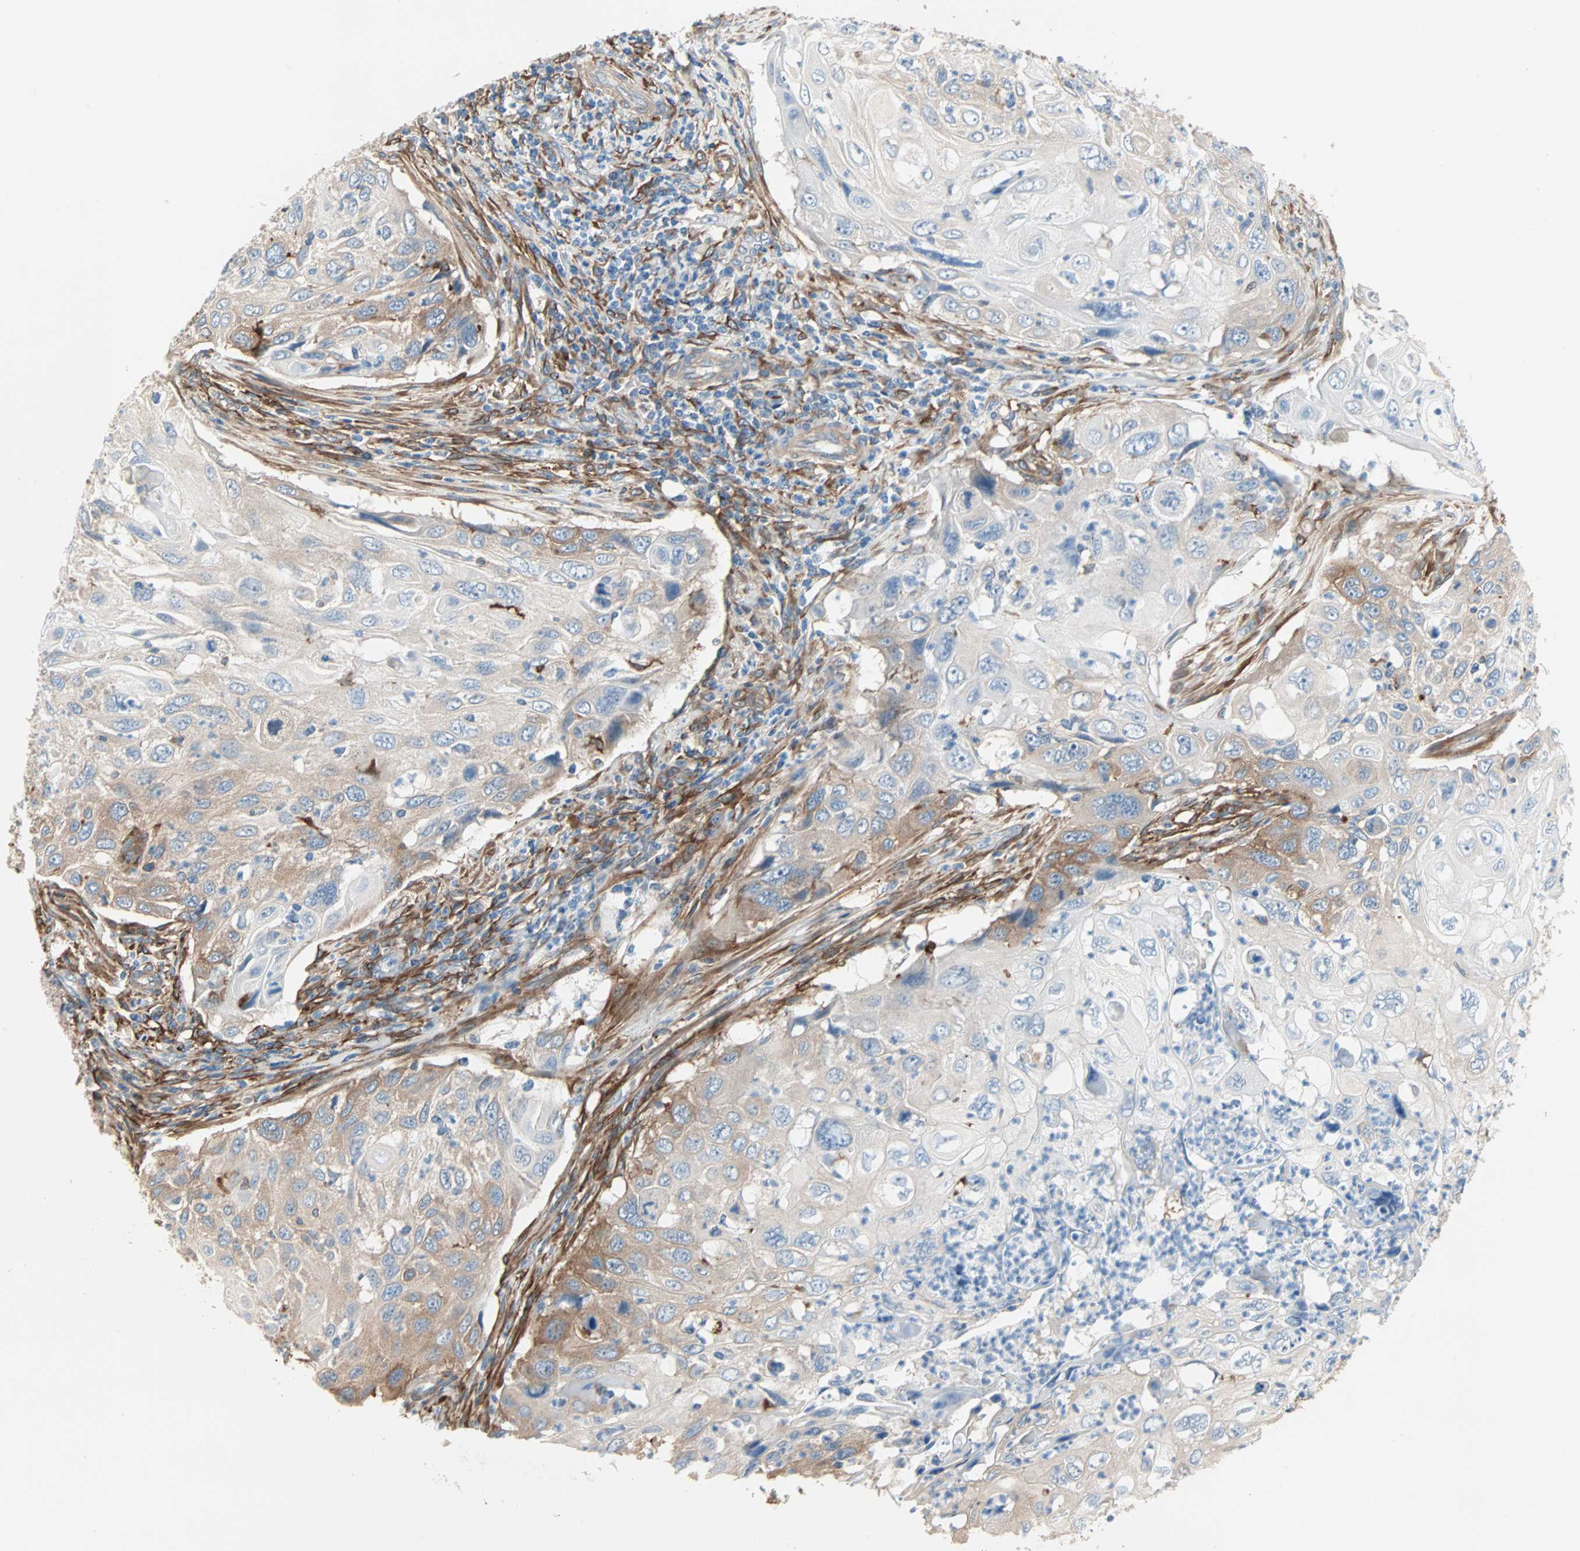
{"staining": {"intensity": "moderate", "quantity": ">75%", "location": "cytoplasmic/membranous"}, "tissue": "cervical cancer", "cell_type": "Tumor cells", "image_type": "cancer", "snomed": [{"axis": "morphology", "description": "Squamous cell carcinoma, NOS"}, {"axis": "topography", "description": "Cervix"}], "caption": "Protein staining of cervical squamous cell carcinoma tissue shows moderate cytoplasmic/membranous expression in about >75% of tumor cells. (DAB IHC, brown staining for protein, blue staining for nuclei).", "gene": "EPB41L2", "patient": {"sex": "female", "age": 70}}